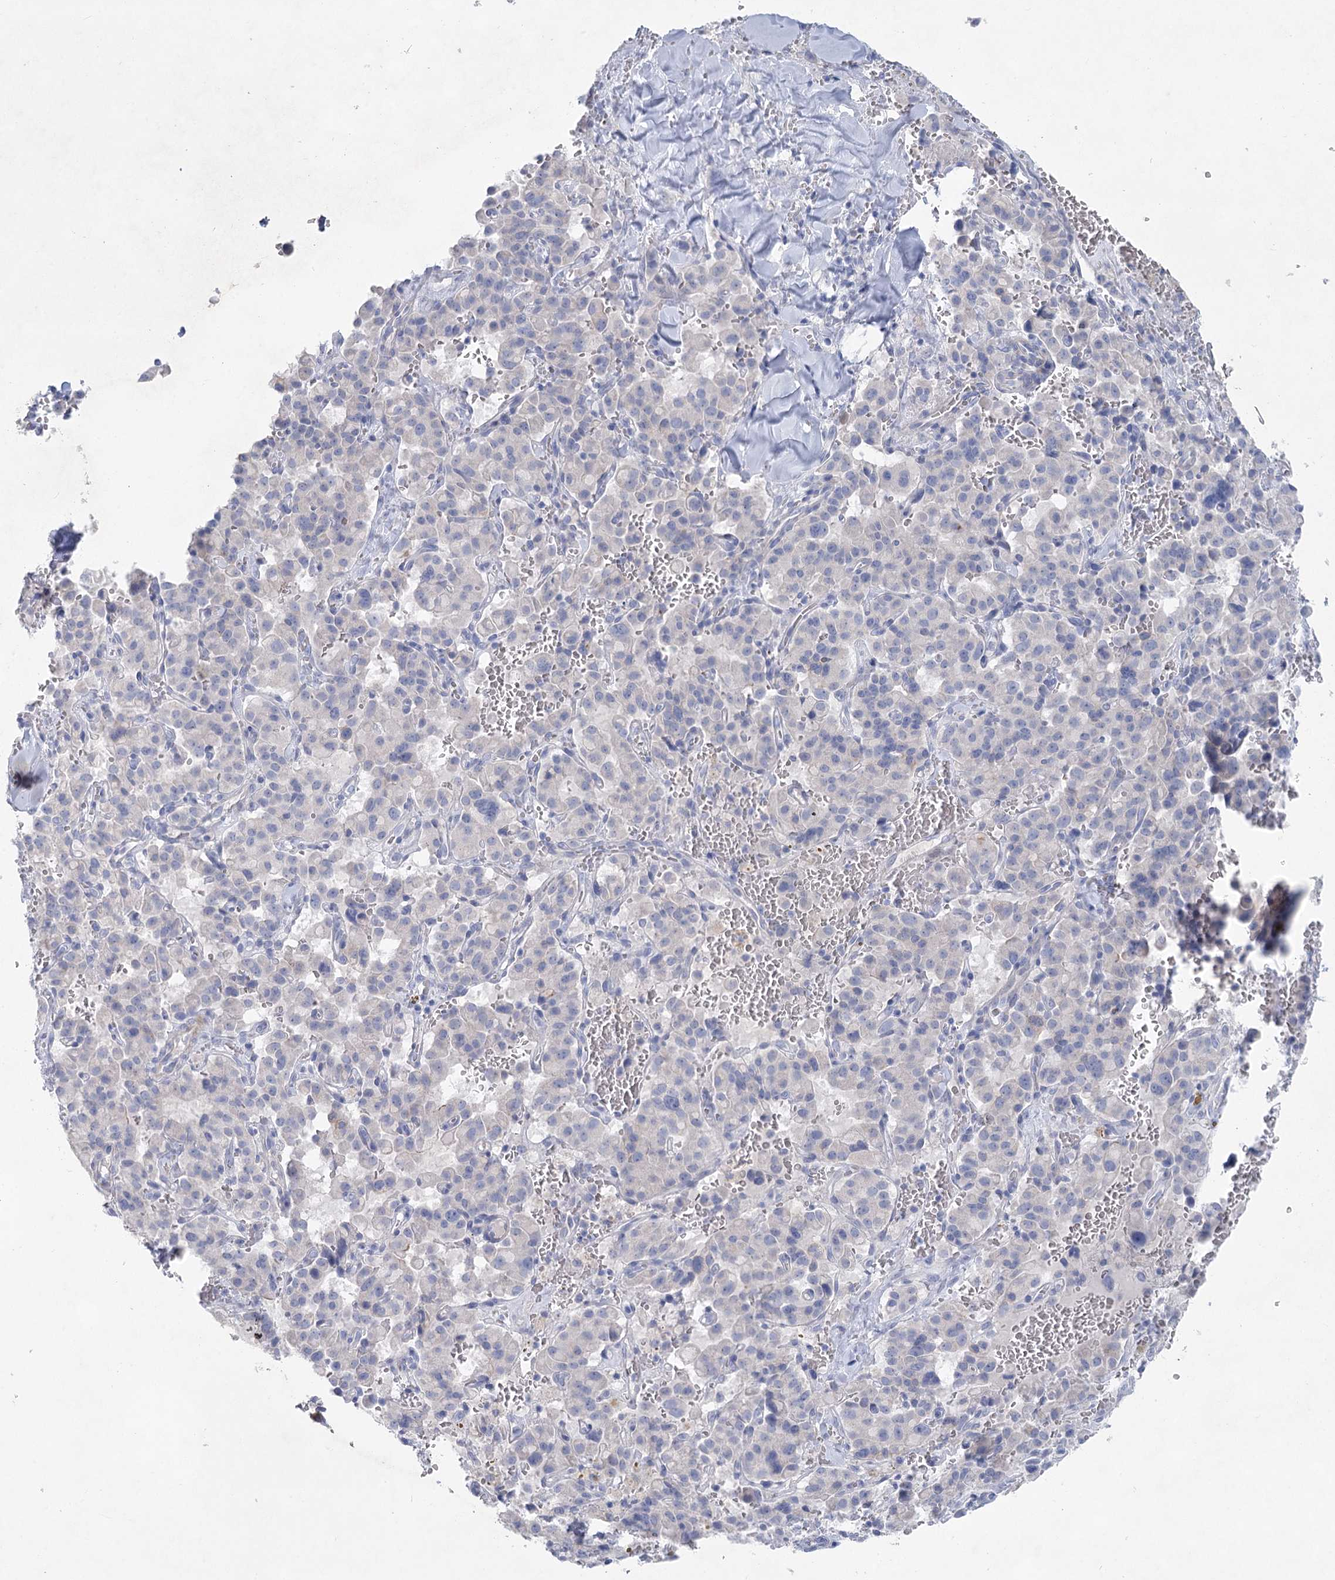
{"staining": {"intensity": "negative", "quantity": "none", "location": "none"}, "tissue": "pancreatic cancer", "cell_type": "Tumor cells", "image_type": "cancer", "snomed": [{"axis": "morphology", "description": "Adenocarcinoma, NOS"}, {"axis": "topography", "description": "Pancreas"}], "caption": "This is an IHC micrograph of human pancreatic cancer (adenocarcinoma). There is no positivity in tumor cells.", "gene": "WDR74", "patient": {"sex": "male", "age": 65}}